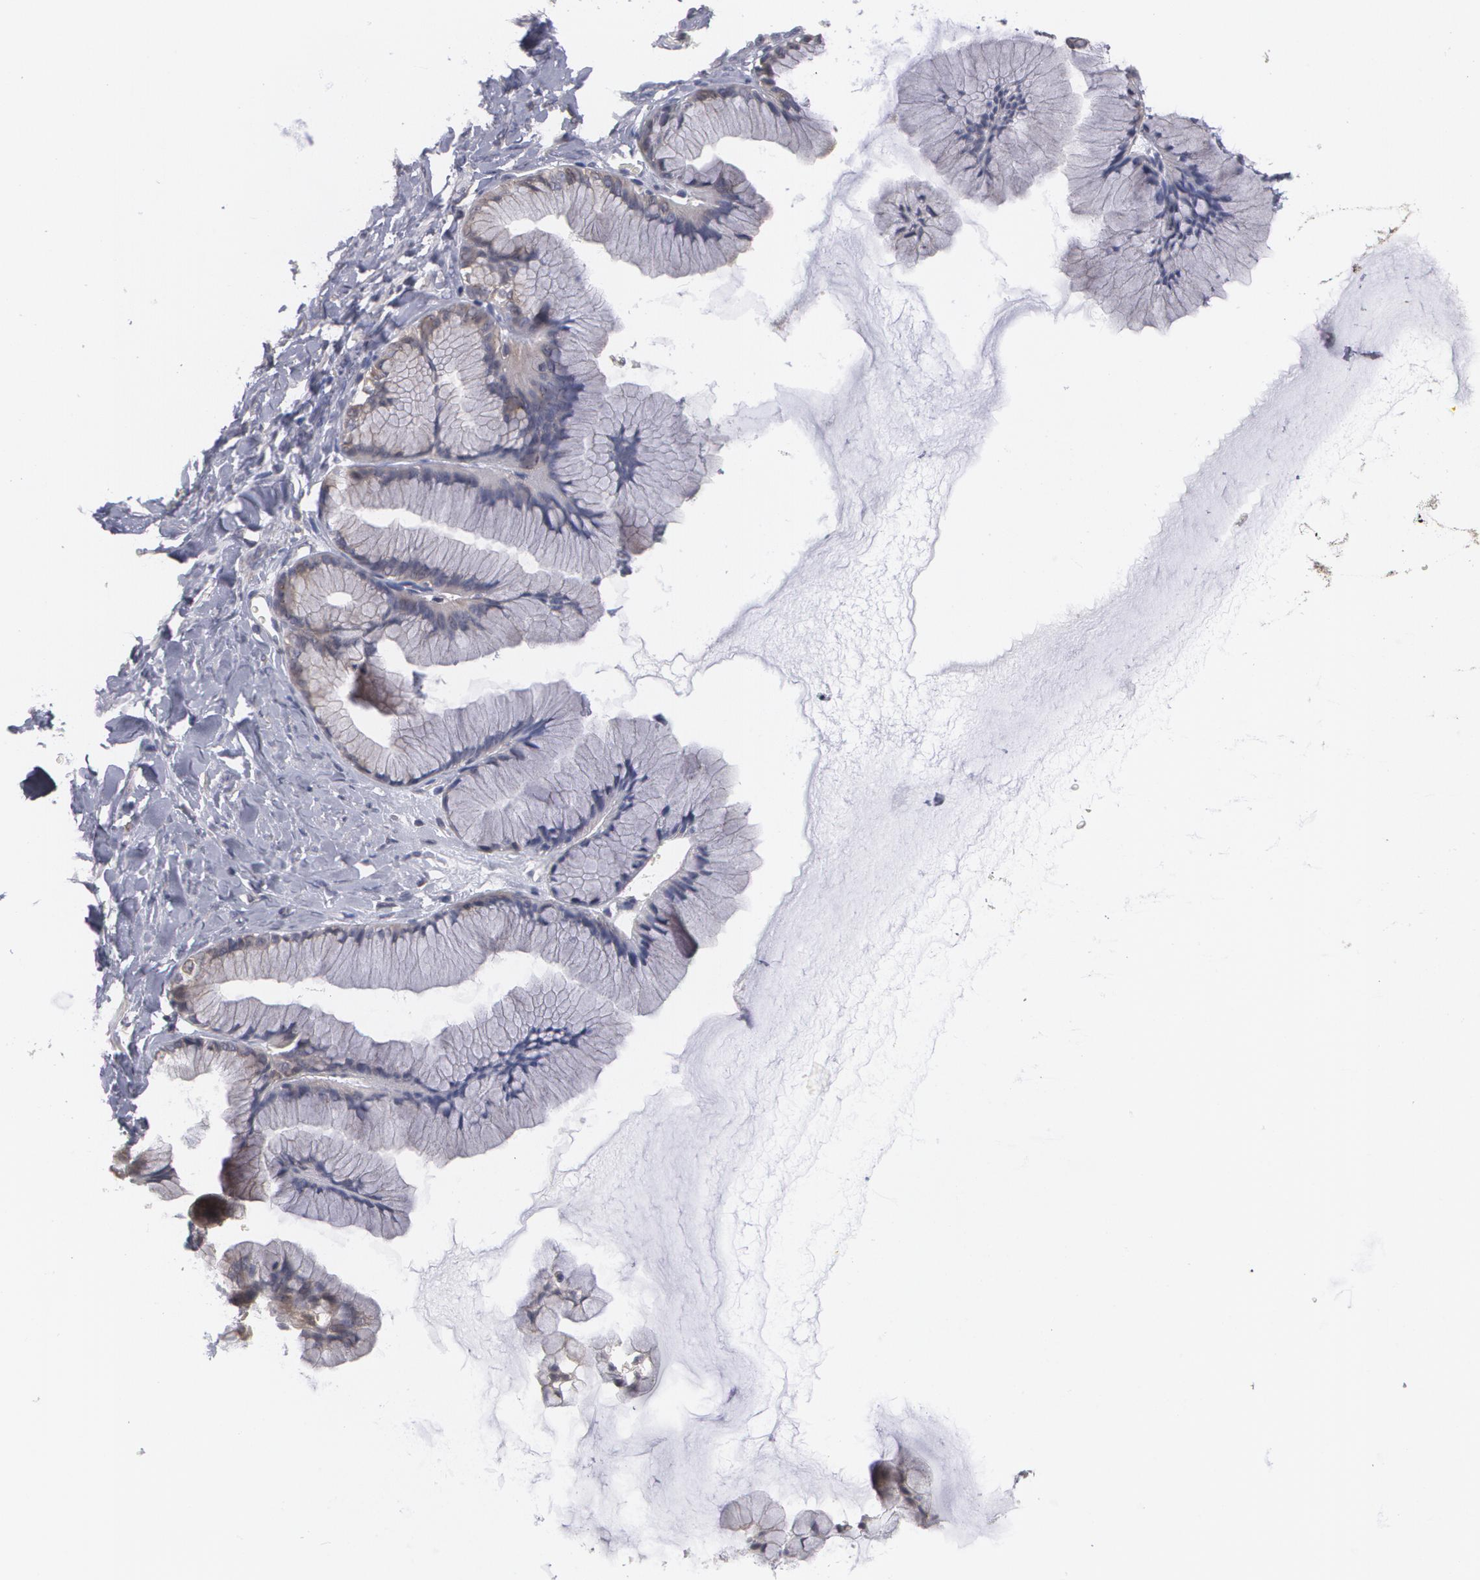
{"staining": {"intensity": "weak", "quantity": "25%-75%", "location": "cytoplasmic/membranous"}, "tissue": "ovarian cancer", "cell_type": "Tumor cells", "image_type": "cancer", "snomed": [{"axis": "morphology", "description": "Cystadenocarcinoma, mucinous, NOS"}, {"axis": "topography", "description": "Ovary"}], "caption": "Weak cytoplasmic/membranous expression for a protein is appreciated in approximately 25%-75% of tumor cells of ovarian cancer (mucinous cystadenocarcinoma) using immunohistochemistry.", "gene": "MTHFD1", "patient": {"sex": "female", "age": 41}}